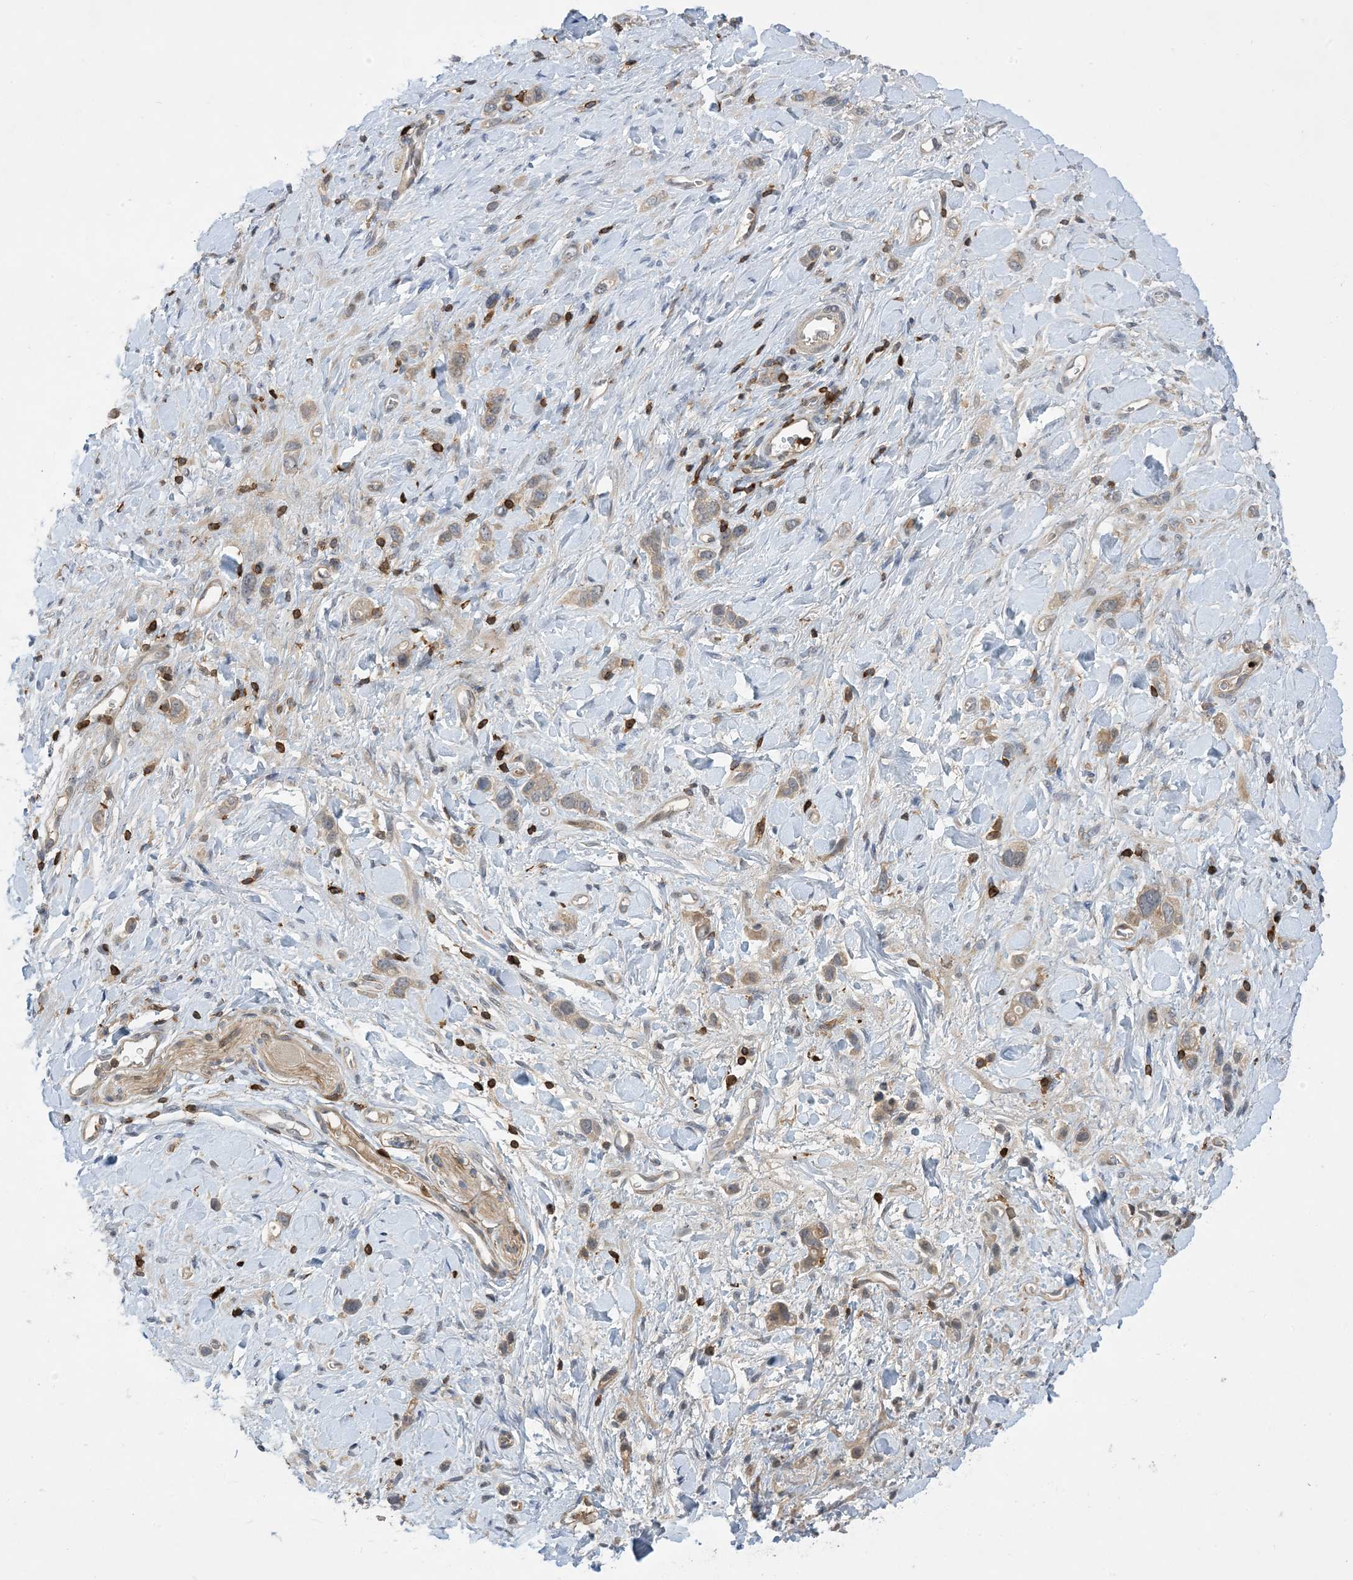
{"staining": {"intensity": "weak", "quantity": "25%-75%", "location": "cytoplasmic/membranous"}, "tissue": "stomach cancer", "cell_type": "Tumor cells", "image_type": "cancer", "snomed": [{"axis": "morphology", "description": "Adenocarcinoma, NOS"}, {"axis": "topography", "description": "Stomach"}], "caption": "High-magnification brightfield microscopy of stomach adenocarcinoma stained with DAB (3,3'-diaminobenzidine) (brown) and counterstained with hematoxylin (blue). tumor cells exhibit weak cytoplasmic/membranous expression is identified in about25%-75% of cells.", "gene": "AK9", "patient": {"sex": "female", "age": 65}}